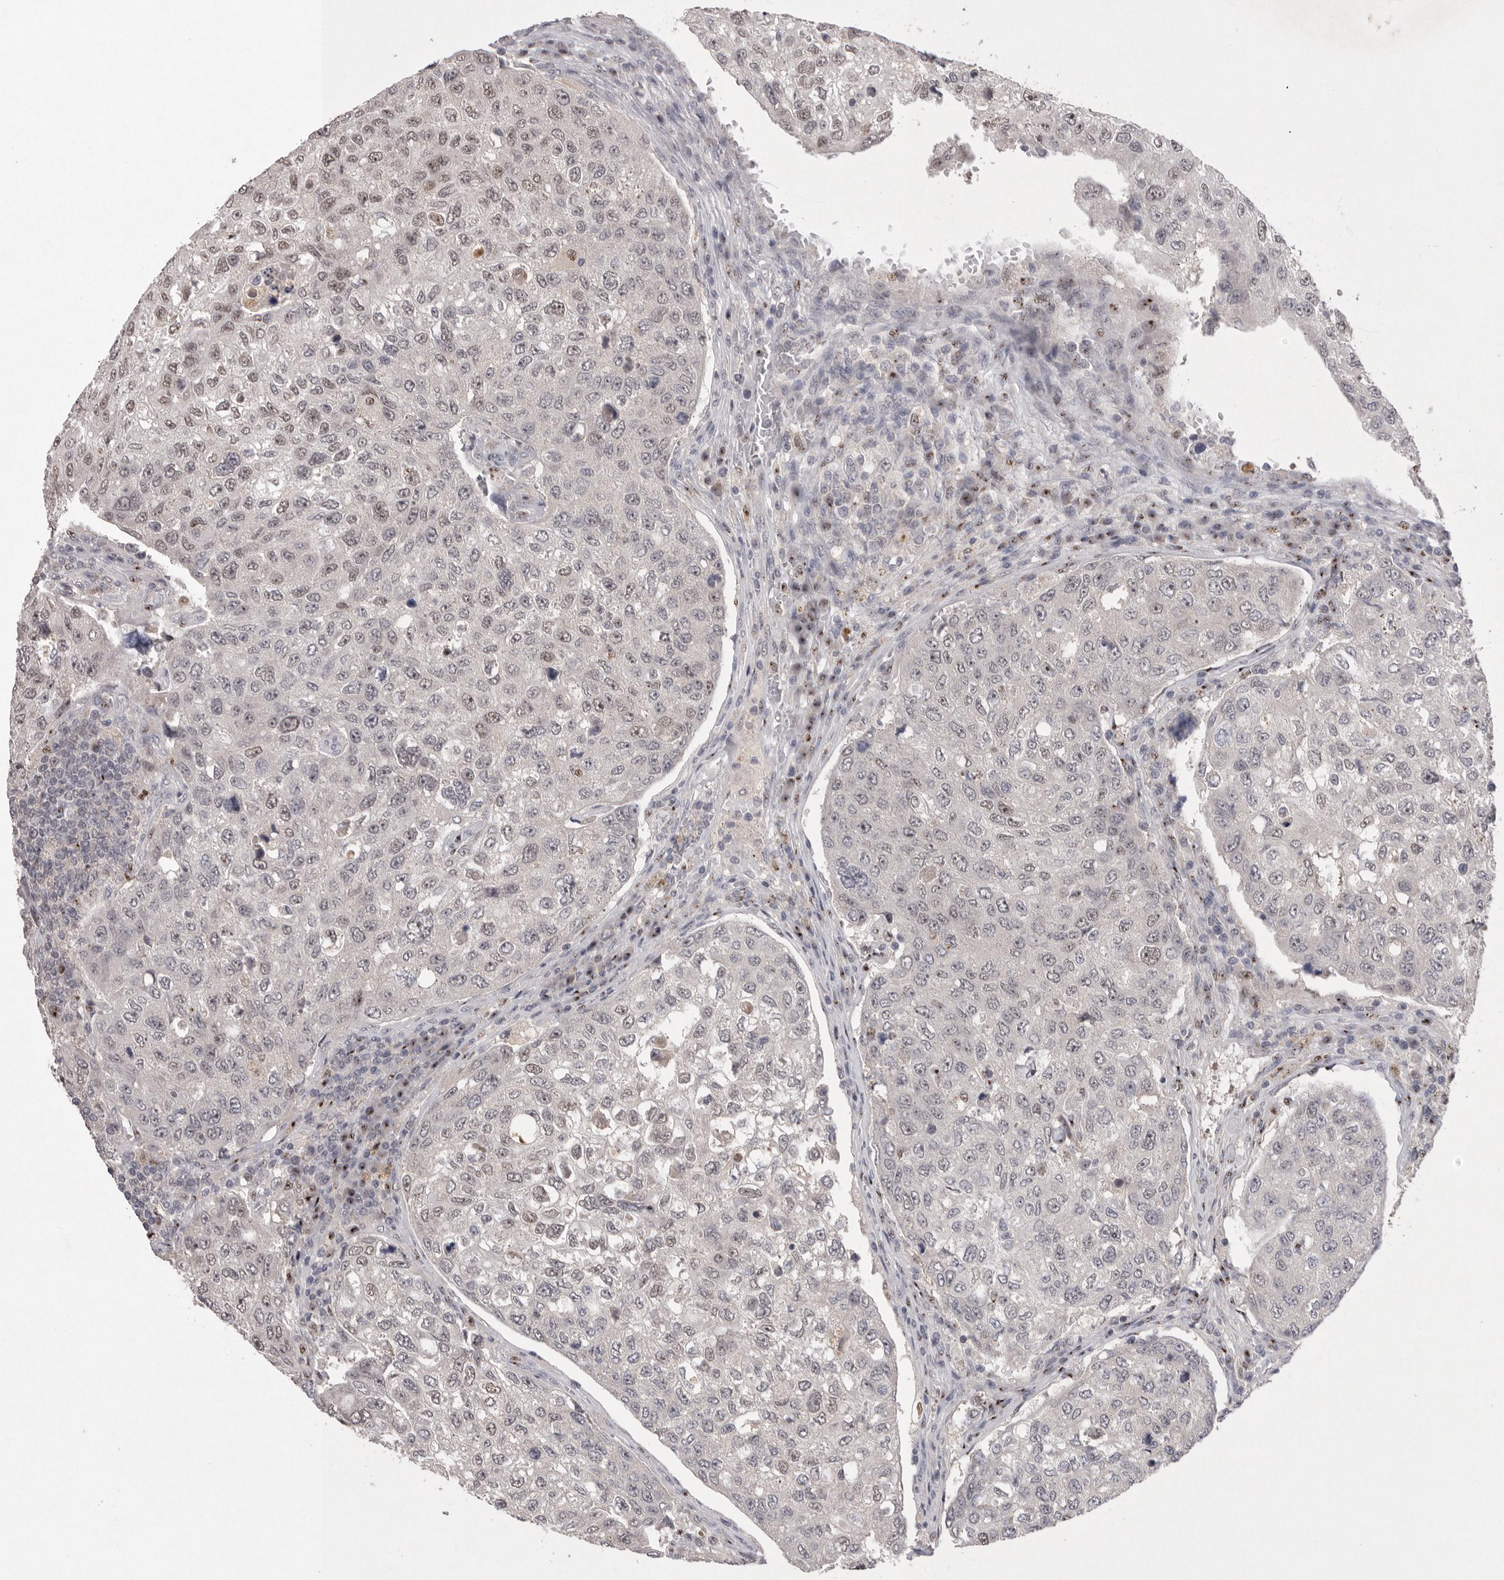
{"staining": {"intensity": "weak", "quantity": "25%-75%", "location": "nuclear"}, "tissue": "urothelial cancer", "cell_type": "Tumor cells", "image_type": "cancer", "snomed": [{"axis": "morphology", "description": "Urothelial carcinoma, High grade"}, {"axis": "topography", "description": "Lymph node"}, {"axis": "topography", "description": "Urinary bladder"}], "caption": "Human urothelial cancer stained with a brown dye demonstrates weak nuclear positive expression in approximately 25%-75% of tumor cells.", "gene": "HUS1", "patient": {"sex": "male", "age": 51}}